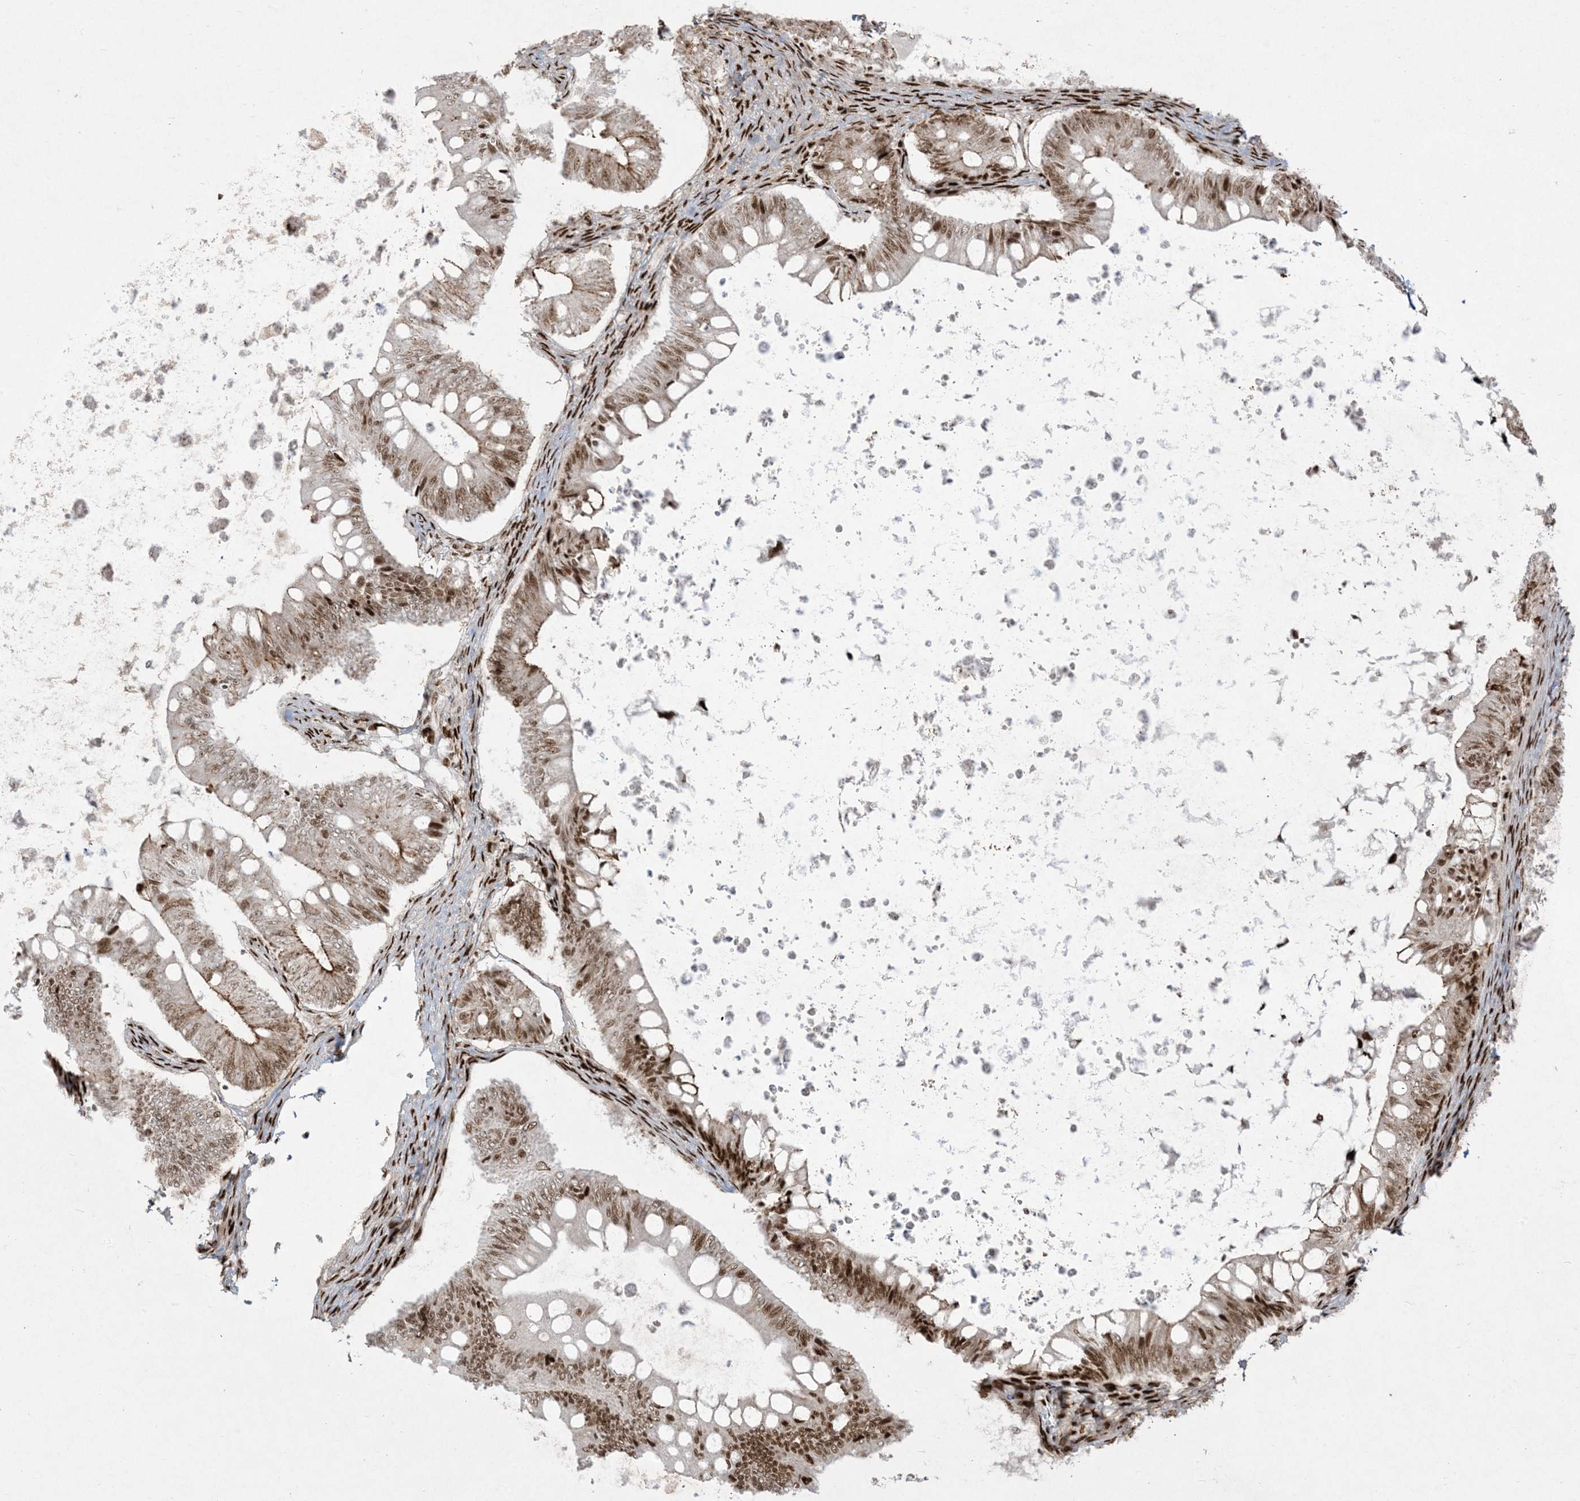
{"staining": {"intensity": "strong", "quantity": "25%-75%", "location": "cytoplasmic/membranous,nuclear"}, "tissue": "ovarian cancer", "cell_type": "Tumor cells", "image_type": "cancer", "snomed": [{"axis": "morphology", "description": "Cystadenocarcinoma, mucinous, NOS"}, {"axis": "topography", "description": "Ovary"}], "caption": "The immunohistochemical stain shows strong cytoplasmic/membranous and nuclear staining in tumor cells of ovarian mucinous cystadenocarcinoma tissue.", "gene": "RBM10", "patient": {"sex": "female", "age": 61}}